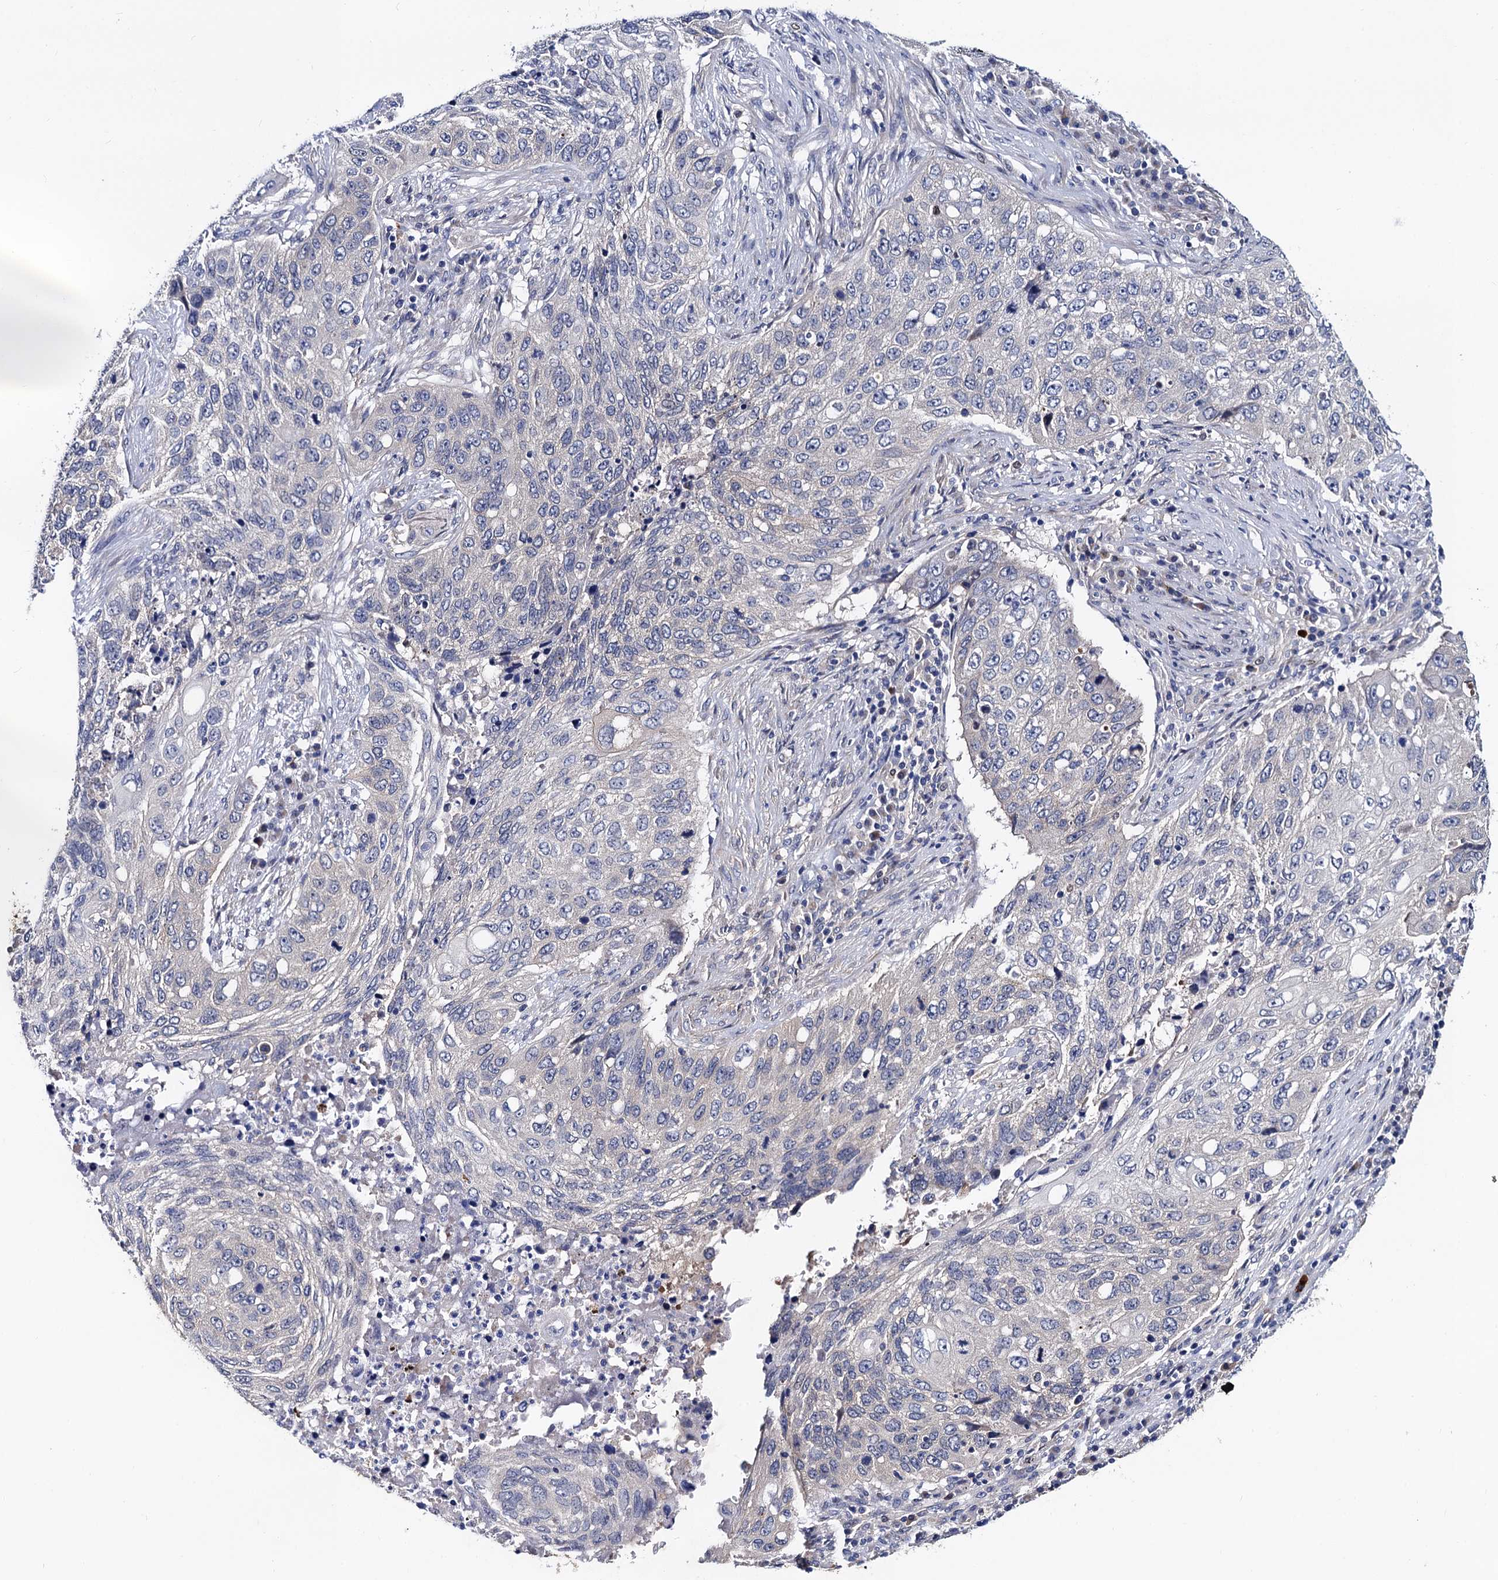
{"staining": {"intensity": "negative", "quantity": "none", "location": "none"}, "tissue": "lung cancer", "cell_type": "Tumor cells", "image_type": "cancer", "snomed": [{"axis": "morphology", "description": "Squamous cell carcinoma, NOS"}, {"axis": "topography", "description": "Lung"}], "caption": "Lung cancer (squamous cell carcinoma) stained for a protein using immunohistochemistry (IHC) shows no staining tumor cells.", "gene": "ZDHHC18", "patient": {"sex": "female", "age": 63}}